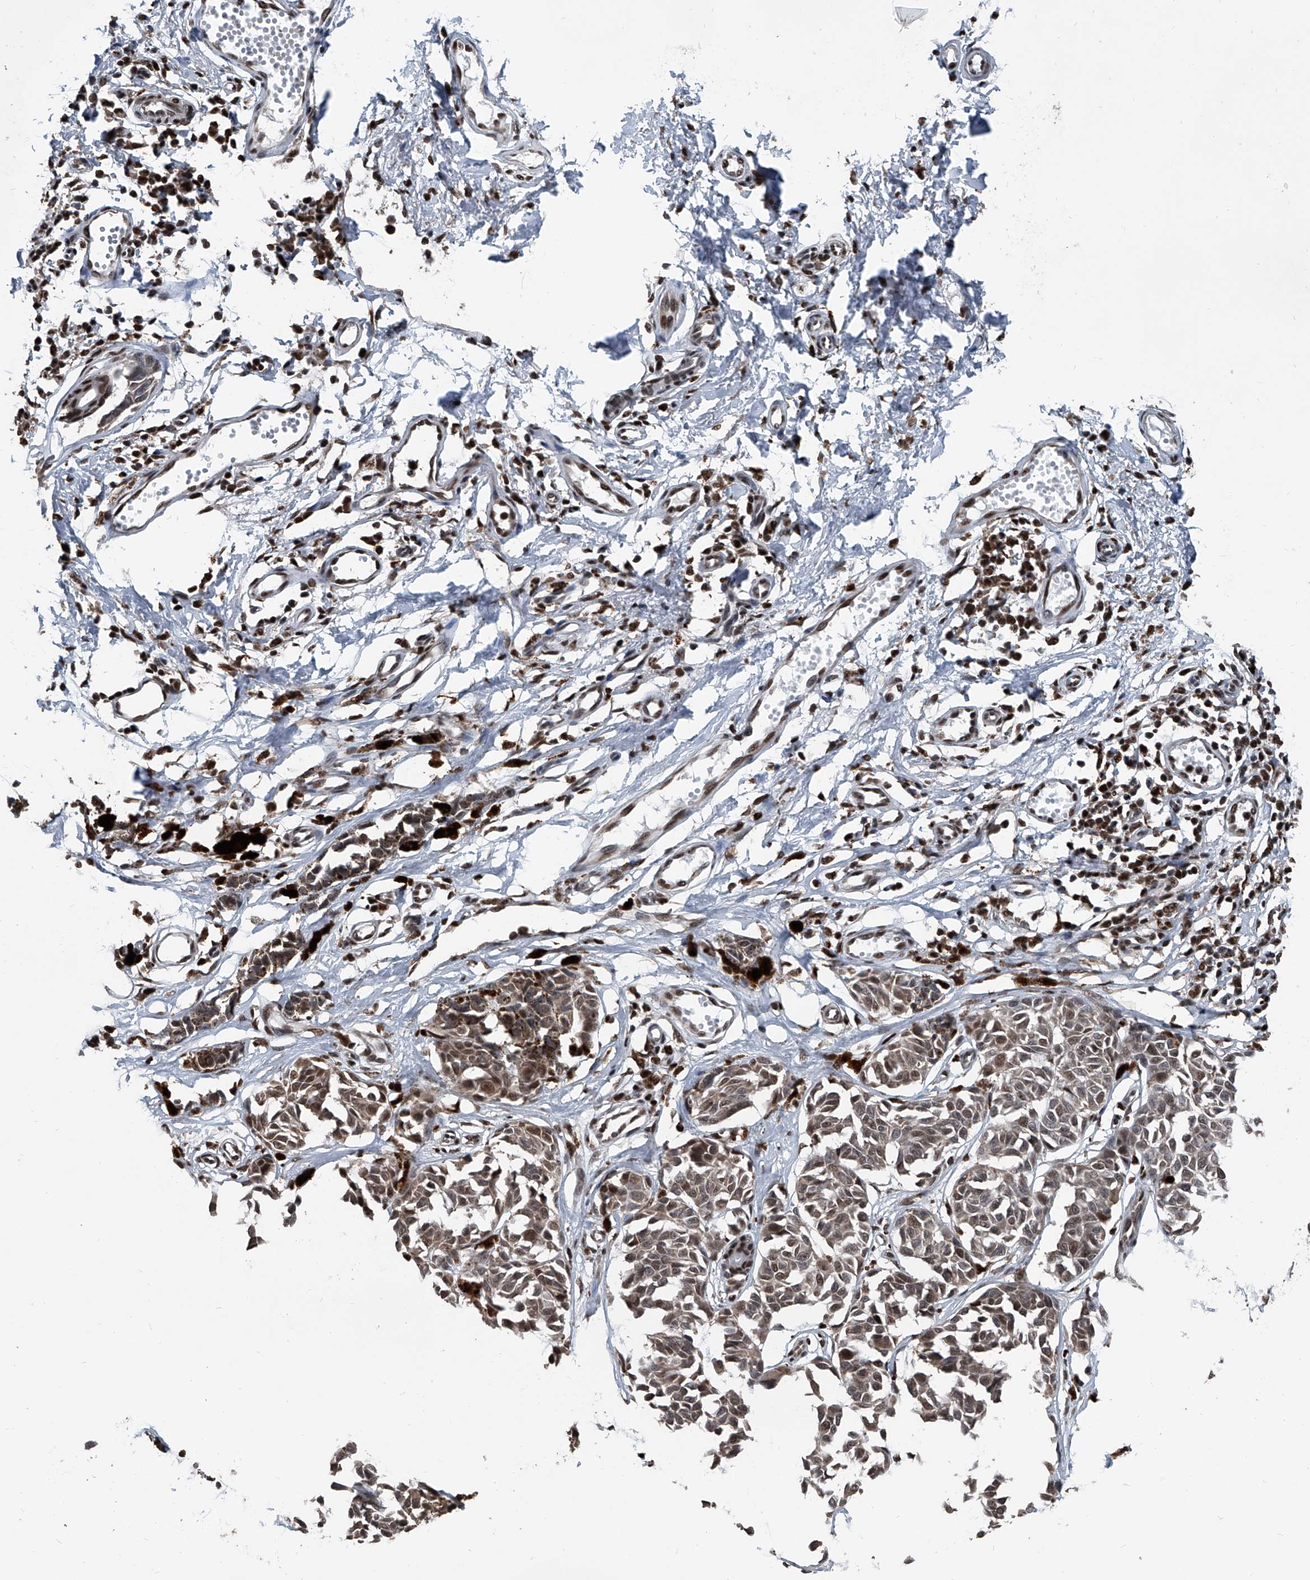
{"staining": {"intensity": "moderate", "quantity": ">75%", "location": "nuclear"}, "tissue": "melanoma", "cell_type": "Tumor cells", "image_type": "cancer", "snomed": [{"axis": "morphology", "description": "Malignant melanoma, NOS"}, {"axis": "topography", "description": "Skin"}], "caption": "A brown stain labels moderate nuclear positivity of a protein in melanoma tumor cells.", "gene": "FKBP5", "patient": {"sex": "male", "age": 53}}